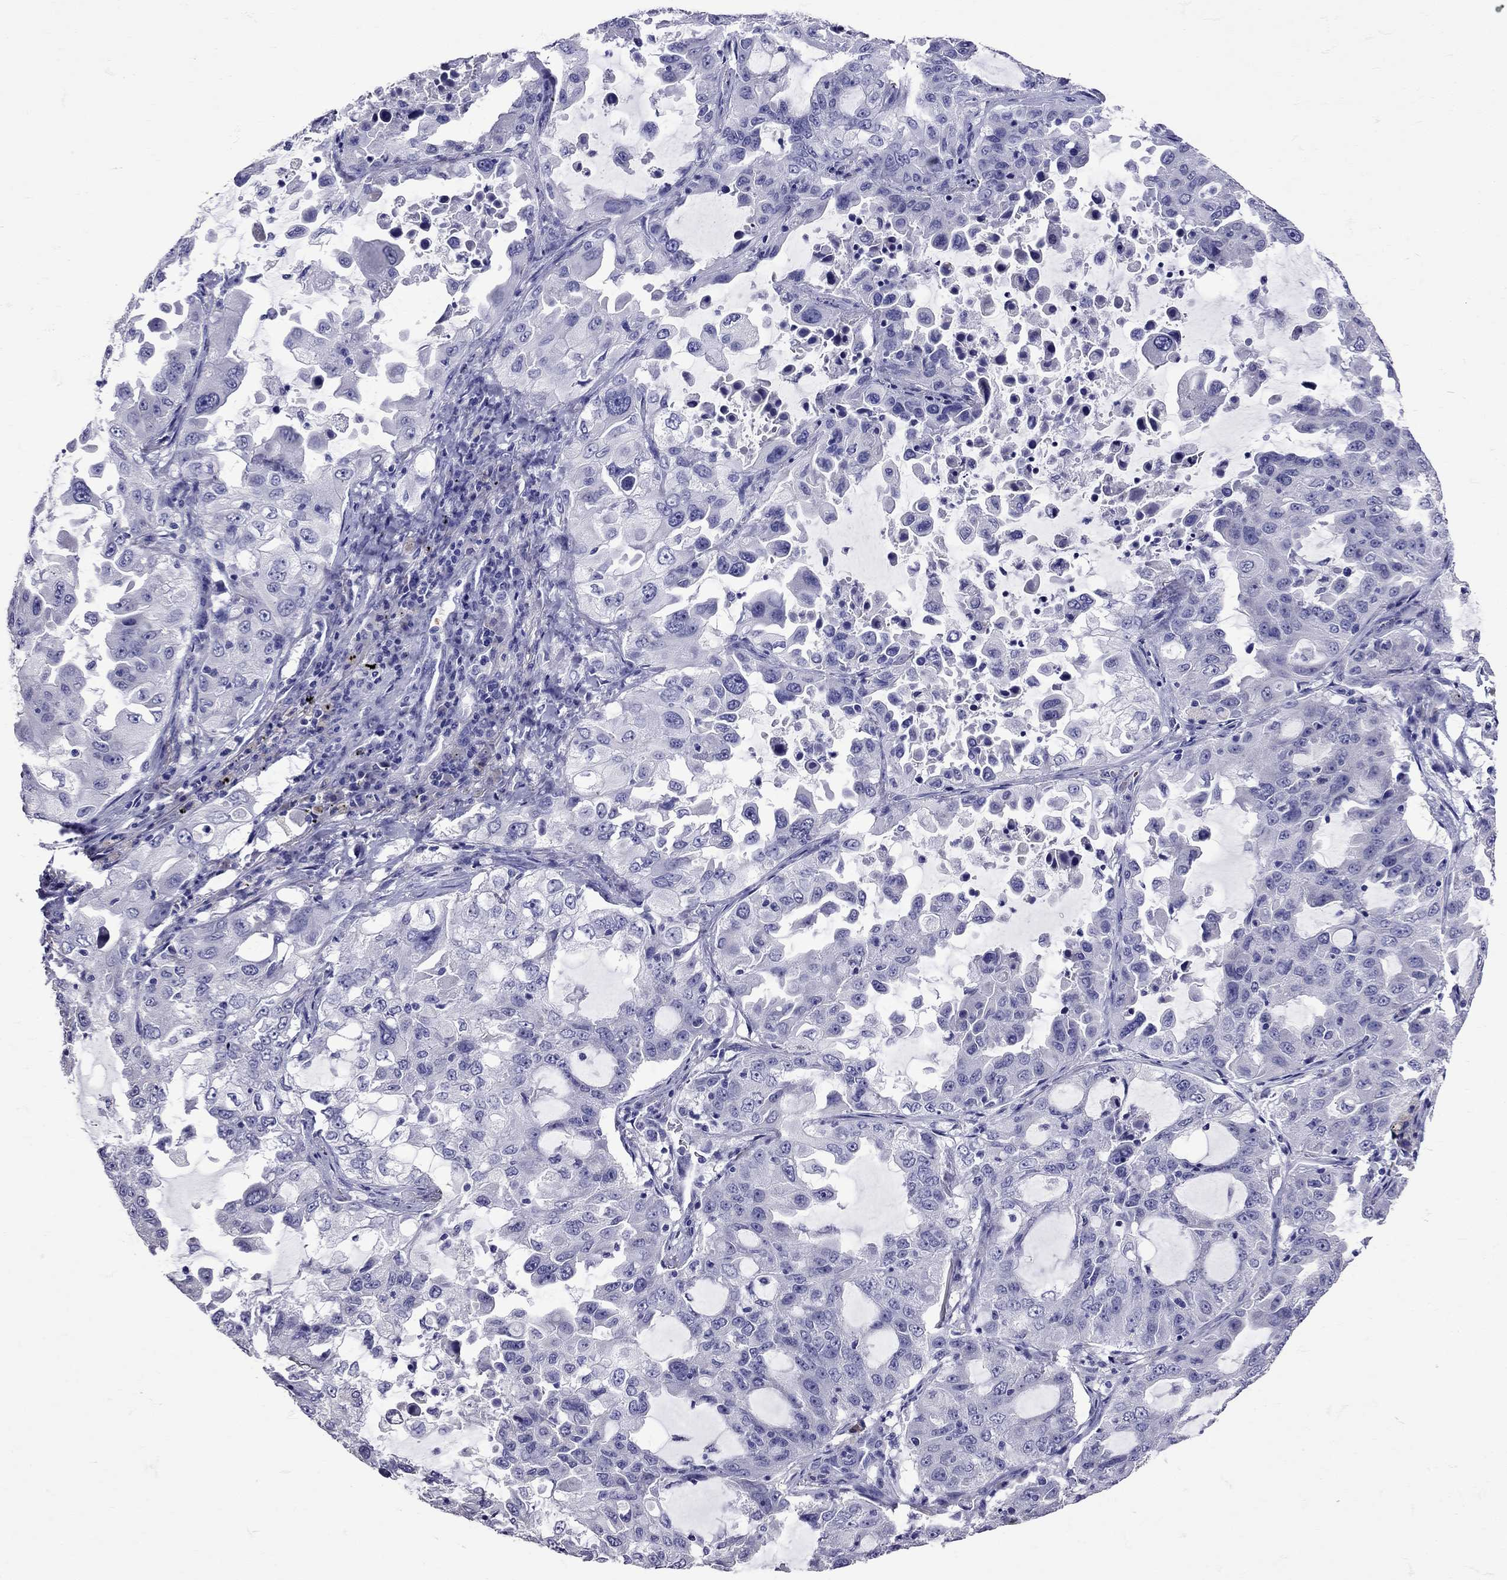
{"staining": {"intensity": "negative", "quantity": "none", "location": "none"}, "tissue": "lung cancer", "cell_type": "Tumor cells", "image_type": "cancer", "snomed": [{"axis": "morphology", "description": "Adenocarcinoma, NOS"}, {"axis": "topography", "description": "Lung"}], "caption": "Lung cancer (adenocarcinoma) stained for a protein using immunohistochemistry (IHC) exhibits no positivity tumor cells.", "gene": "TBR1", "patient": {"sex": "female", "age": 61}}